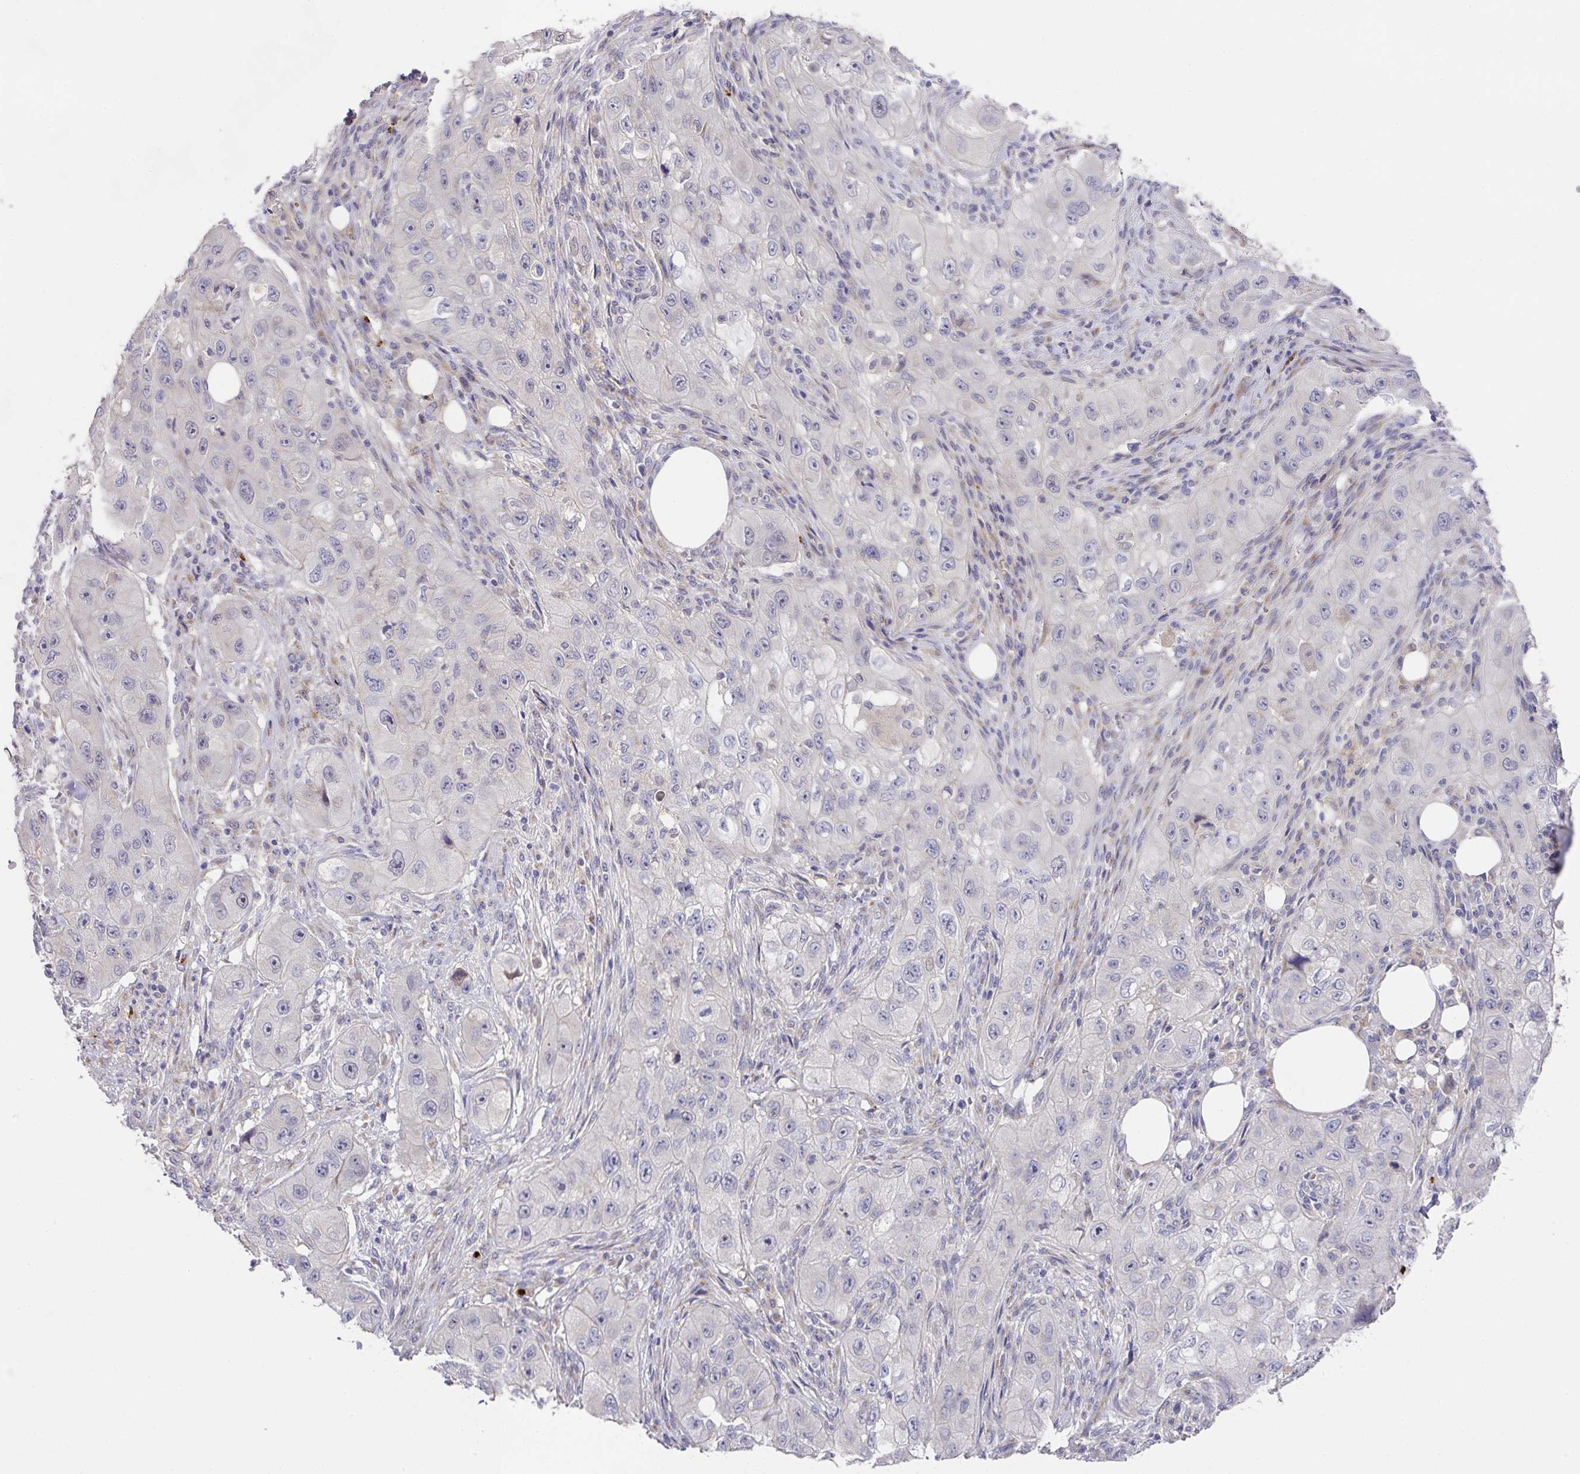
{"staining": {"intensity": "negative", "quantity": "none", "location": "none"}, "tissue": "skin cancer", "cell_type": "Tumor cells", "image_type": "cancer", "snomed": [{"axis": "morphology", "description": "Squamous cell carcinoma, NOS"}, {"axis": "topography", "description": "Skin"}, {"axis": "topography", "description": "Subcutis"}], "caption": "Image shows no protein staining in tumor cells of squamous cell carcinoma (skin) tissue.", "gene": "TARM1", "patient": {"sex": "male", "age": 73}}